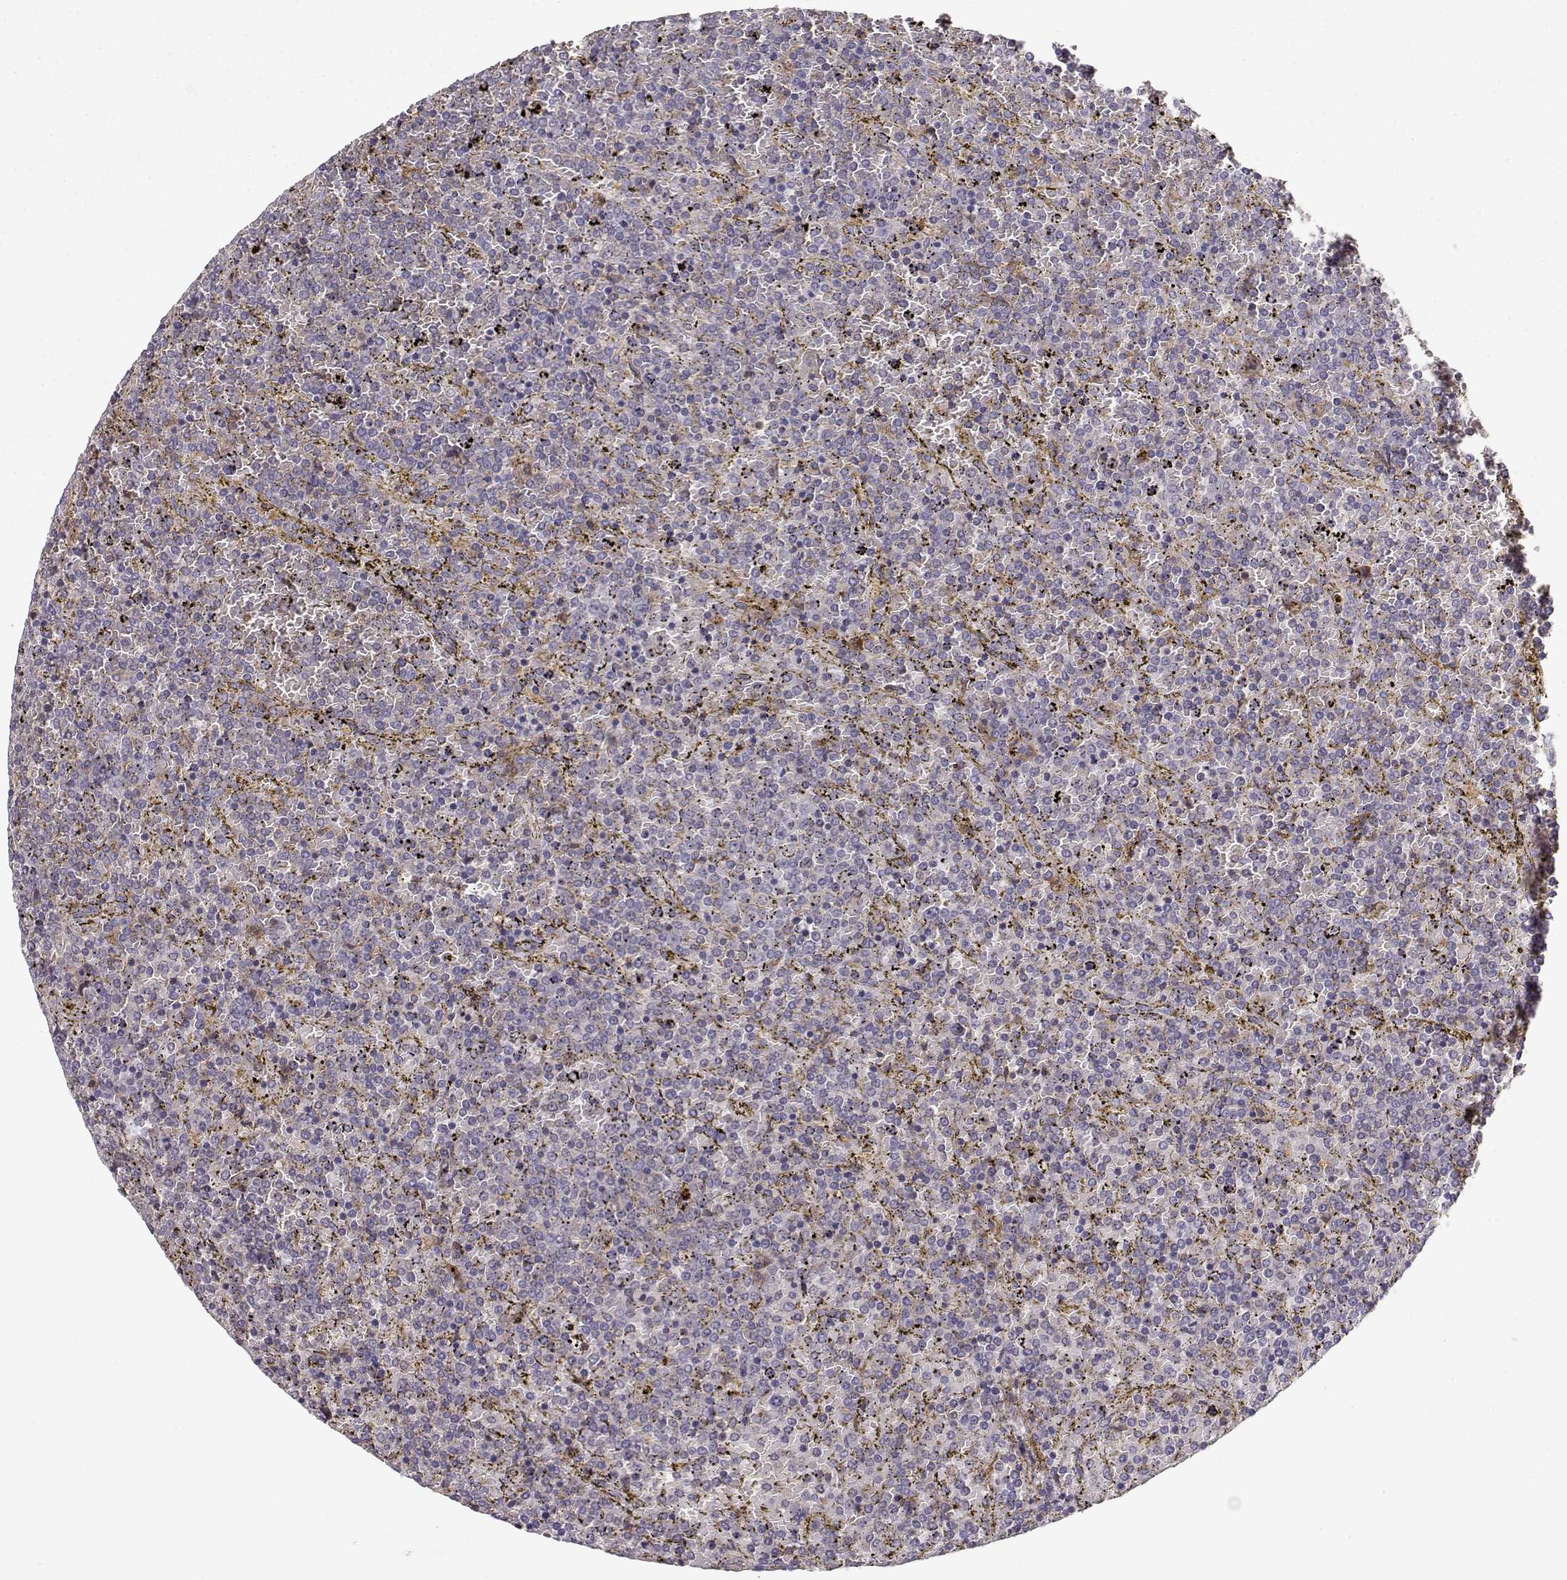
{"staining": {"intensity": "negative", "quantity": "none", "location": "none"}, "tissue": "lymphoma", "cell_type": "Tumor cells", "image_type": "cancer", "snomed": [{"axis": "morphology", "description": "Malignant lymphoma, non-Hodgkin's type, Low grade"}, {"axis": "topography", "description": "Spleen"}], "caption": "Human malignant lymphoma, non-Hodgkin's type (low-grade) stained for a protein using immunohistochemistry (IHC) demonstrates no positivity in tumor cells.", "gene": "VAV1", "patient": {"sex": "female", "age": 77}}